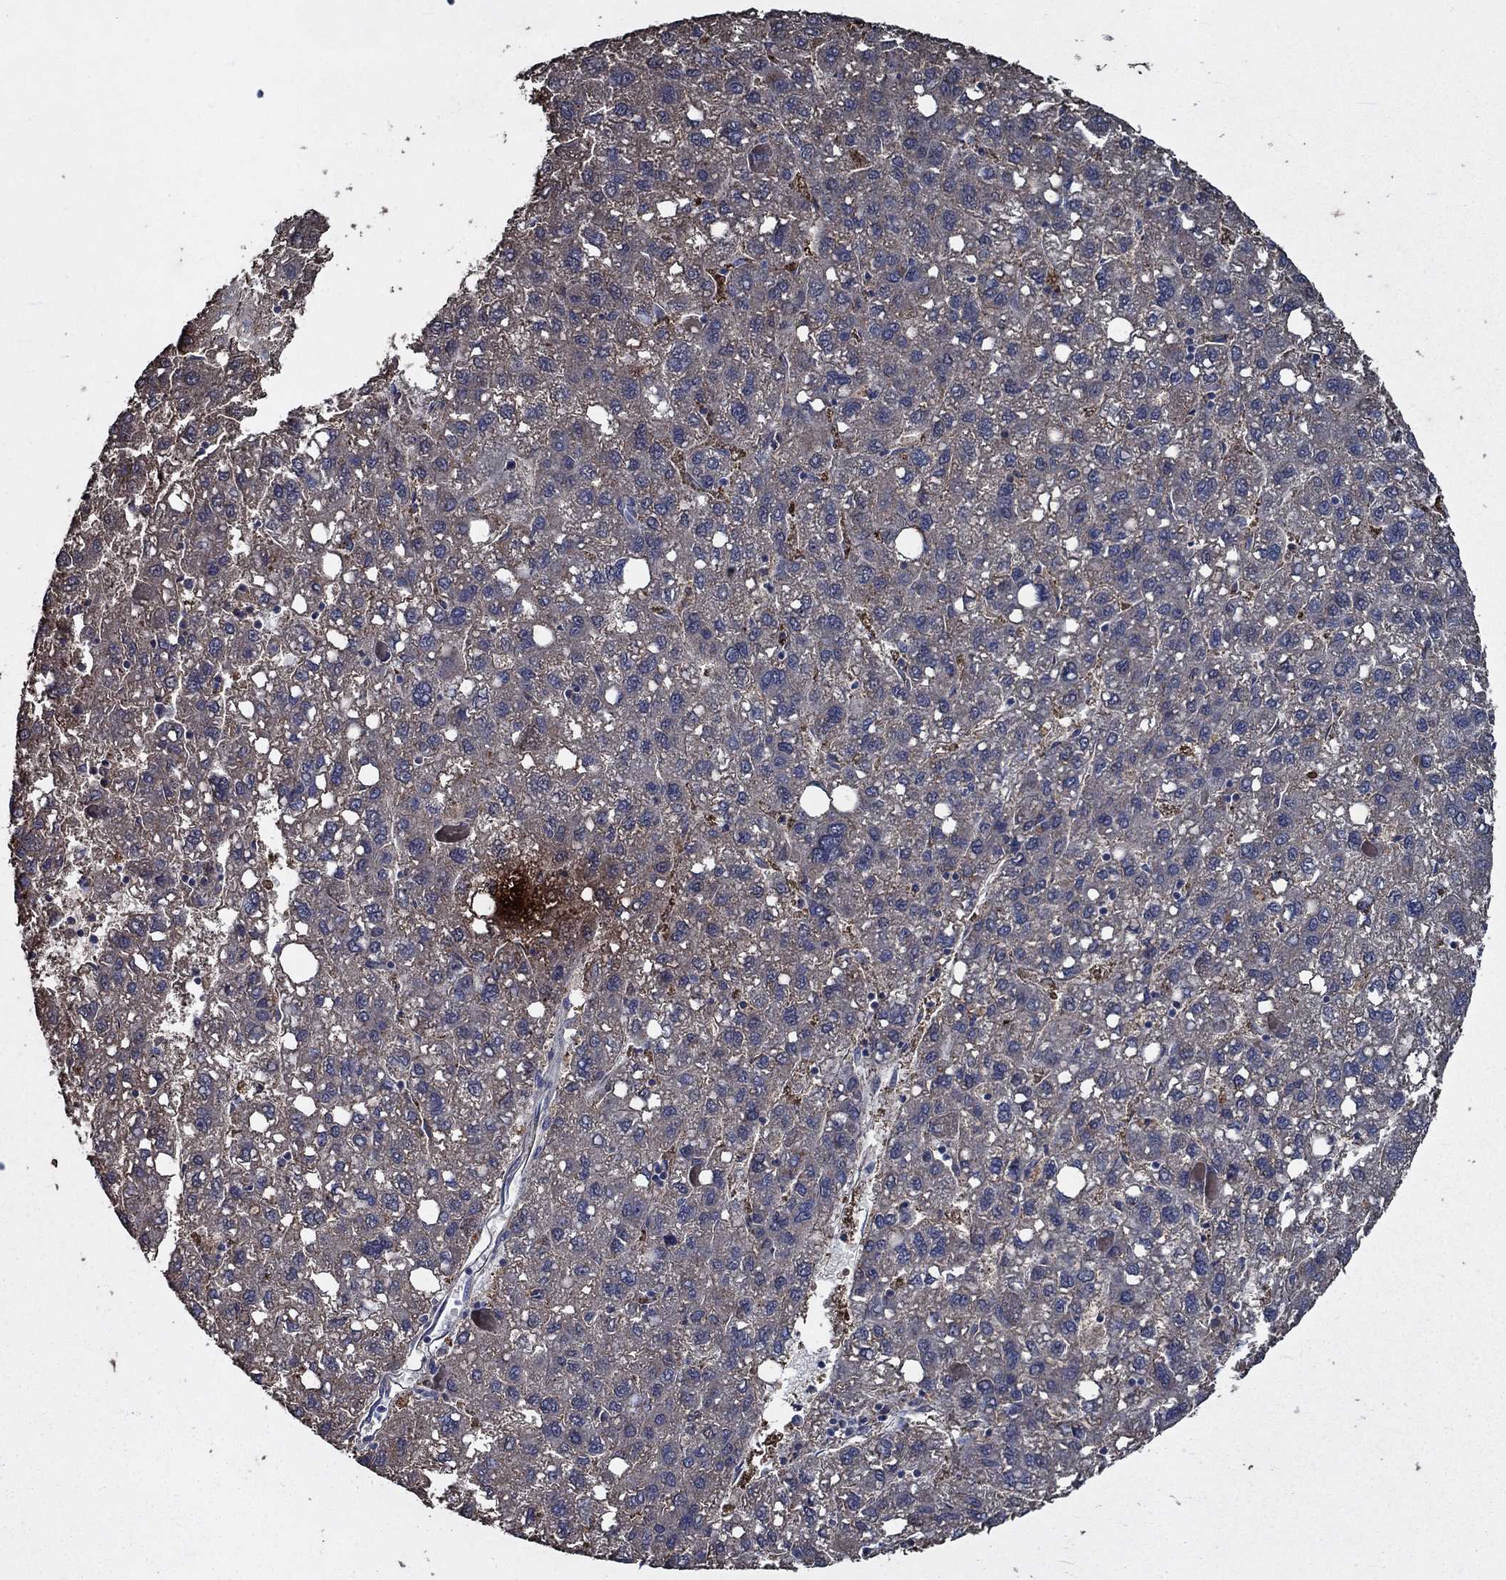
{"staining": {"intensity": "moderate", "quantity": "<25%", "location": "cytoplasmic/membranous"}, "tissue": "liver cancer", "cell_type": "Tumor cells", "image_type": "cancer", "snomed": [{"axis": "morphology", "description": "Carcinoma, Hepatocellular, NOS"}, {"axis": "topography", "description": "Liver"}], "caption": "Moderate cytoplasmic/membranous staining is present in approximately <25% of tumor cells in liver cancer (hepatocellular carcinoma).", "gene": "SLC44A1", "patient": {"sex": "female", "age": 82}}